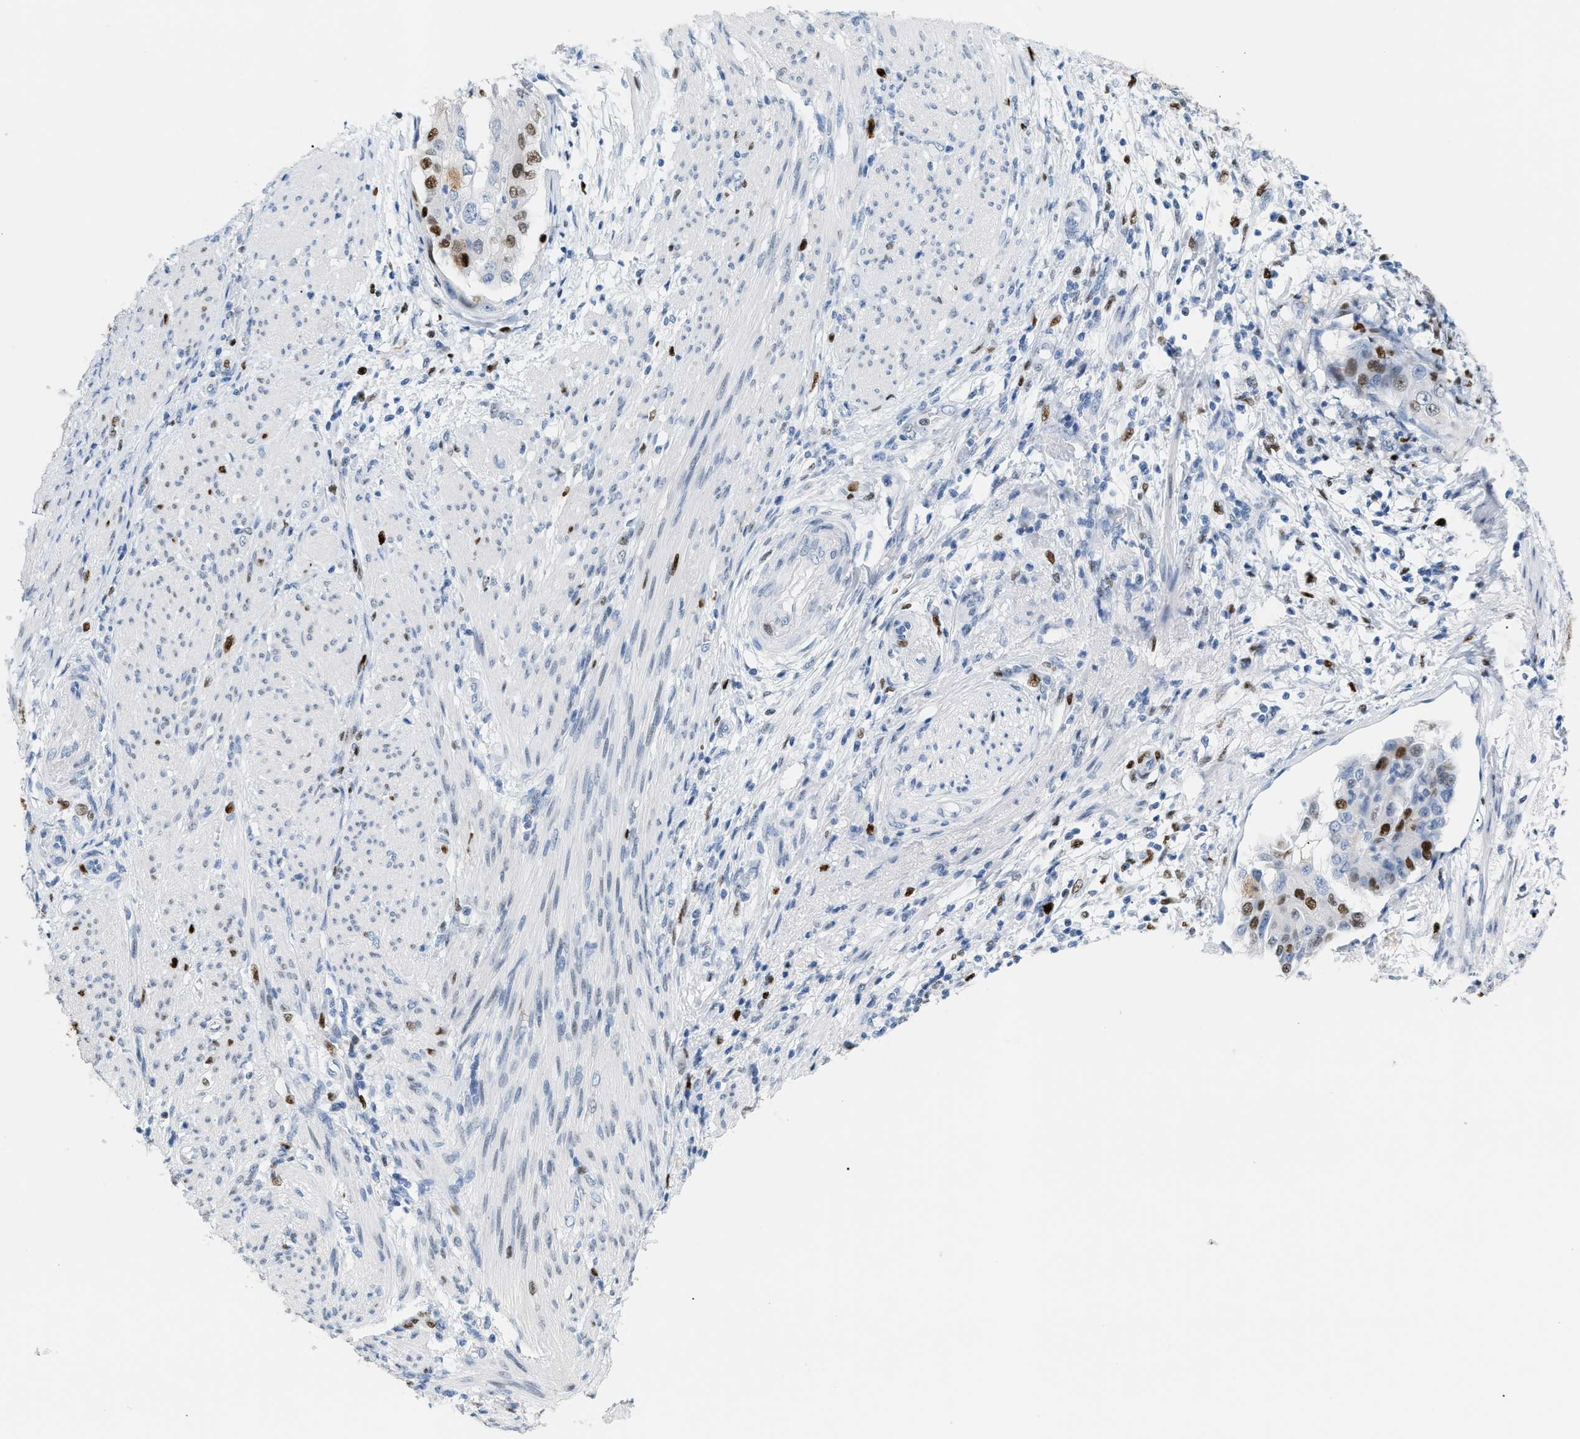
{"staining": {"intensity": "strong", "quantity": "25%-75%", "location": "nuclear"}, "tissue": "endometrial cancer", "cell_type": "Tumor cells", "image_type": "cancer", "snomed": [{"axis": "morphology", "description": "Adenocarcinoma, NOS"}, {"axis": "topography", "description": "Endometrium"}], "caption": "There is high levels of strong nuclear staining in tumor cells of adenocarcinoma (endometrial), as demonstrated by immunohistochemical staining (brown color).", "gene": "MCM7", "patient": {"sex": "female", "age": 85}}